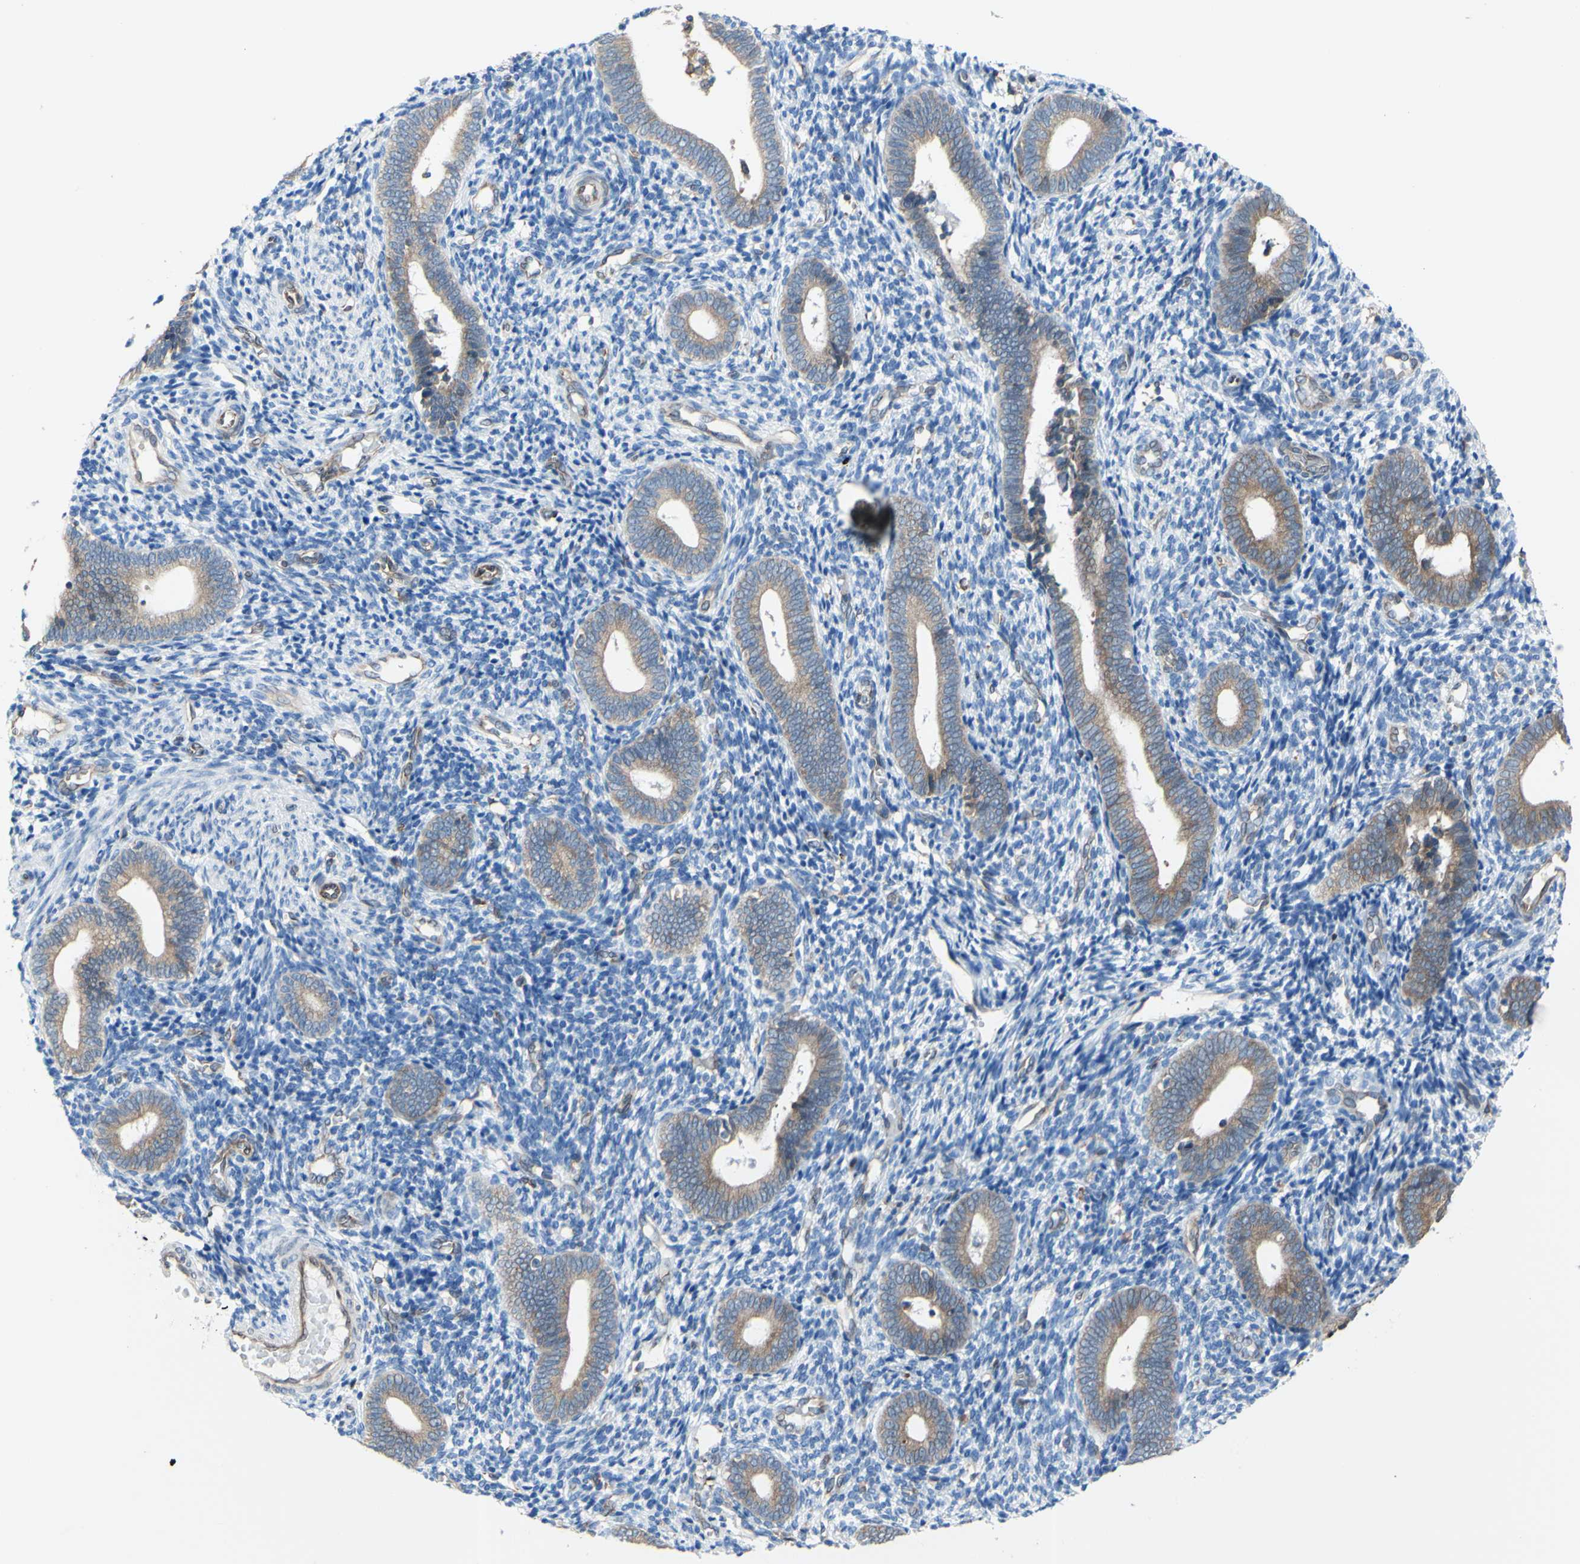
{"staining": {"intensity": "negative", "quantity": "none", "location": "none"}, "tissue": "endometrium", "cell_type": "Cells in endometrial stroma", "image_type": "normal", "snomed": [{"axis": "morphology", "description": "Normal tissue, NOS"}, {"axis": "topography", "description": "Uterus"}, {"axis": "topography", "description": "Endometrium"}], "caption": "Cells in endometrial stroma are negative for protein expression in normal human endometrium. (Immunohistochemistry (ihc), brightfield microscopy, high magnification).", "gene": "MGST2", "patient": {"sex": "female", "age": 33}}